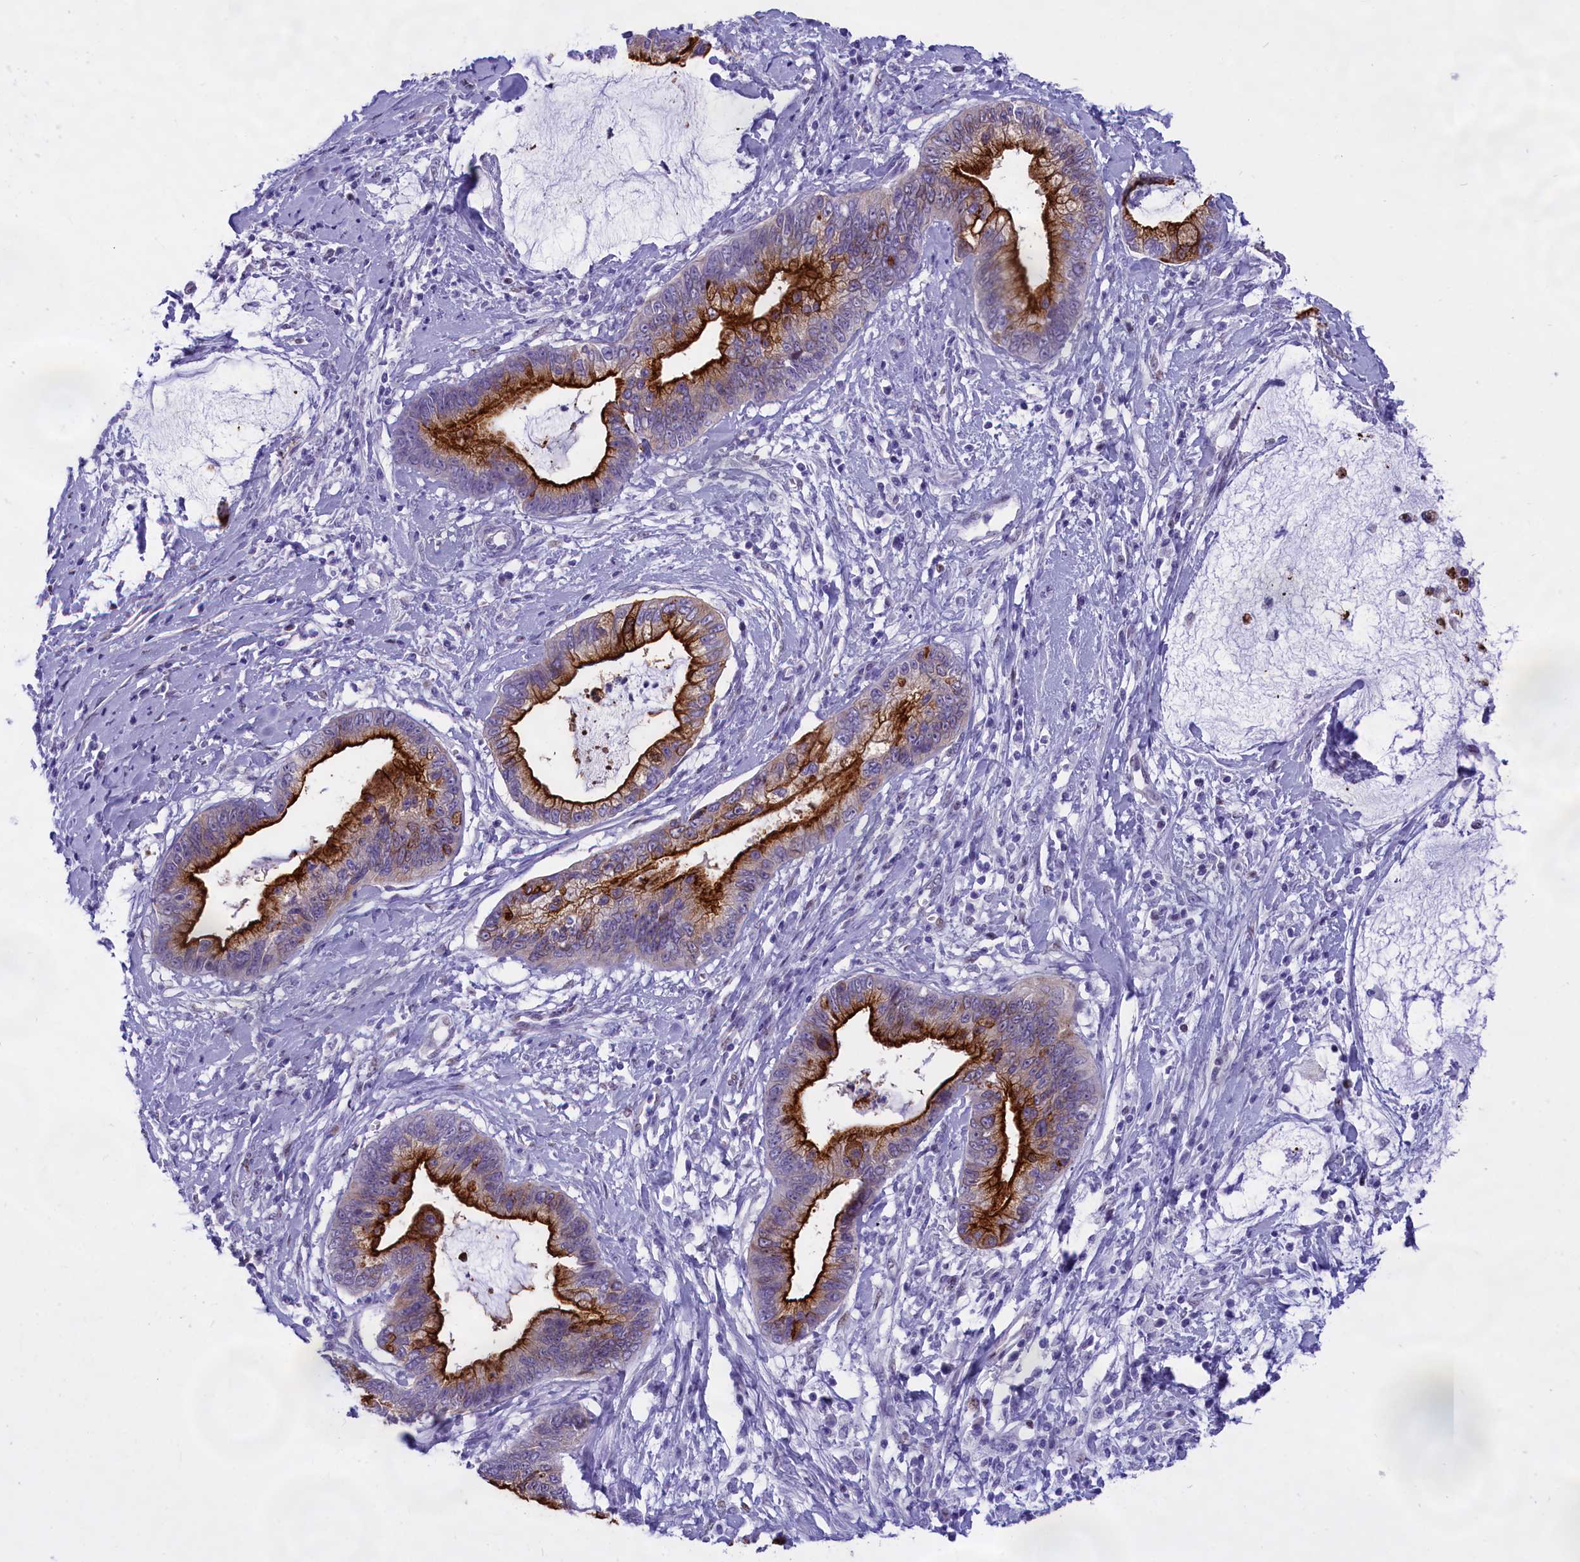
{"staining": {"intensity": "strong", "quantity": ">75%", "location": "cytoplasmic/membranous"}, "tissue": "cervical cancer", "cell_type": "Tumor cells", "image_type": "cancer", "snomed": [{"axis": "morphology", "description": "Adenocarcinoma, NOS"}, {"axis": "topography", "description": "Cervix"}], "caption": "An image showing strong cytoplasmic/membranous staining in about >75% of tumor cells in adenocarcinoma (cervical), as visualized by brown immunohistochemical staining.", "gene": "SPIRE2", "patient": {"sex": "female", "age": 44}}